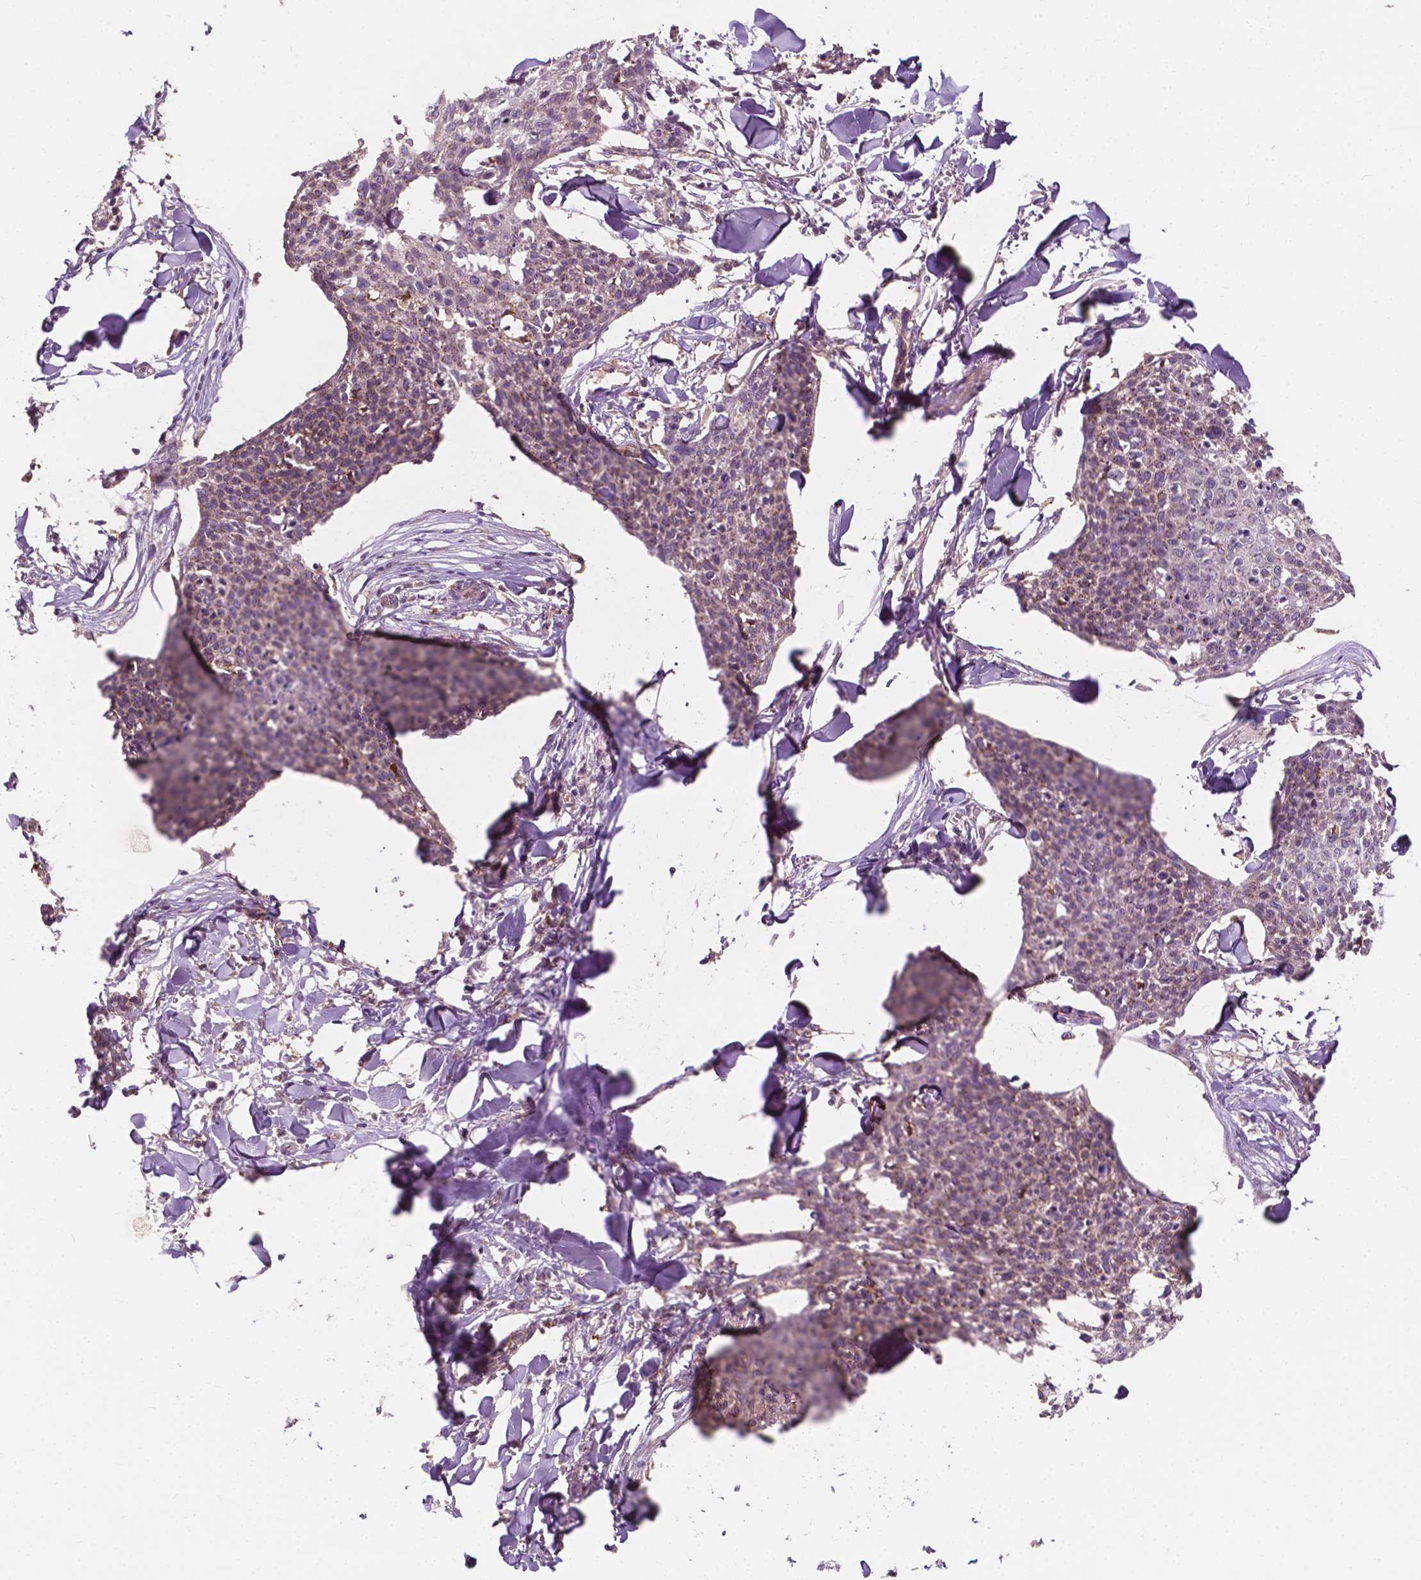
{"staining": {"intensity": "weak", "quantity": "25%-75%", "location": "cytoplasmic/membranous"}, "tissue": "skin cancer", "cell_type": "Tumor cells", "image_type": "cancer", "snomed": [{"axis": "morphology", "description": "Squamous cell carcinoma, NOS"}, {"axis": "topography", "description": "Skin"}, {"axis": "topography", "description": "Vulva"}], "caption": "This is a histology image of immunohistochemistry staining of skin squamous cell carcinoma, which shows weak staining in the cytoplasmic/membranous of tumor cells.", "gene": "EBAG9", "patient": {"sex": "female", "age": 75}}